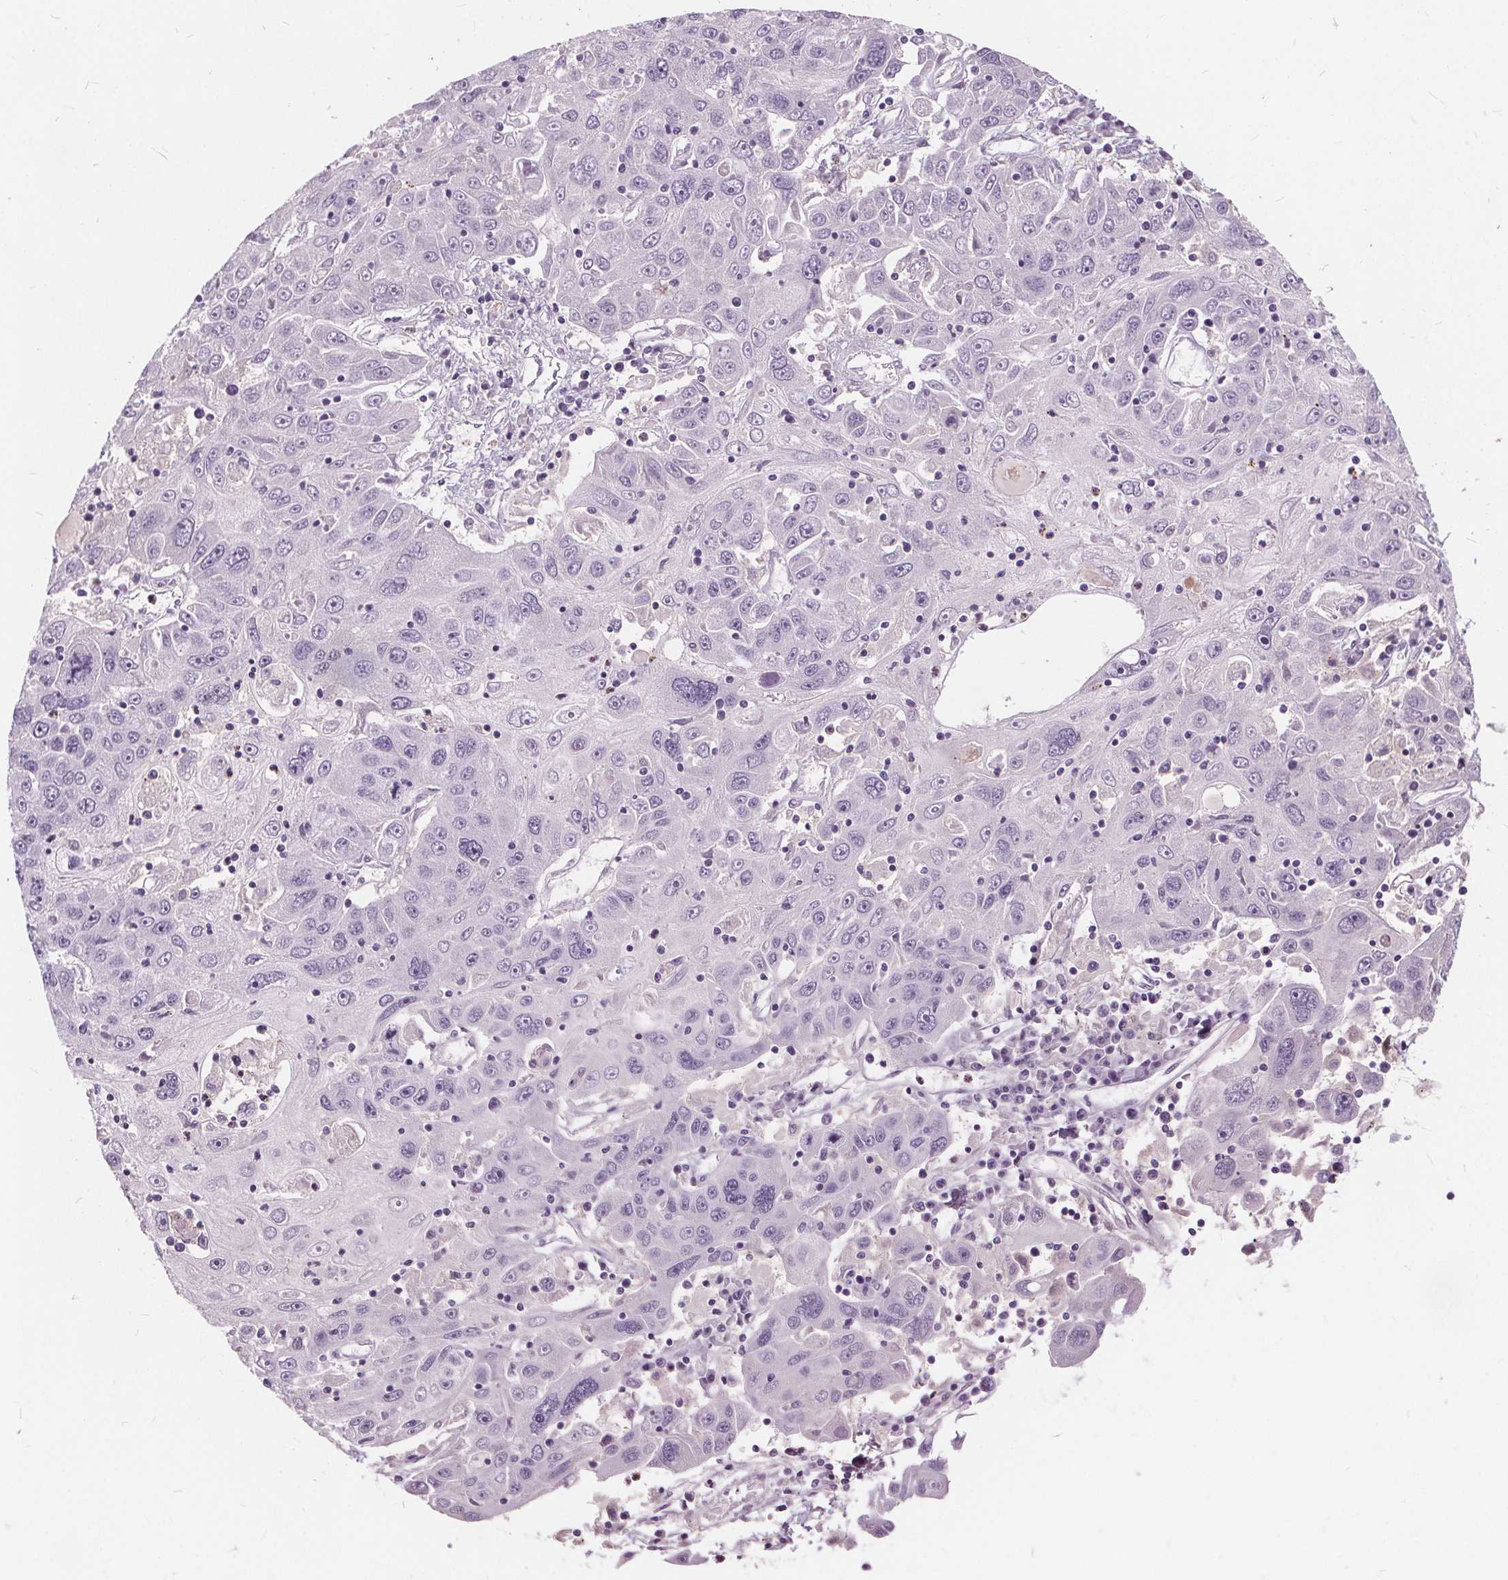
{"staining": {"intensity": "negative", "quantity": "none", "location": "none"}, "tissue": "stomach cancer", "cell_type": "Tumor cells", "image_type": "cancer", "snomed": [{"axis": "morphology", "description": "Adenocarcinoma, NOS"}, {"axis": "topography", "description": "Stomach"}], "caption": "Human stomach cancer (adenocarcinoma) stained for a protein using IHC exhibits no expression in tumor cells.", "gene": "HAAO", "patient": {"sex": "male", "age": 56}}